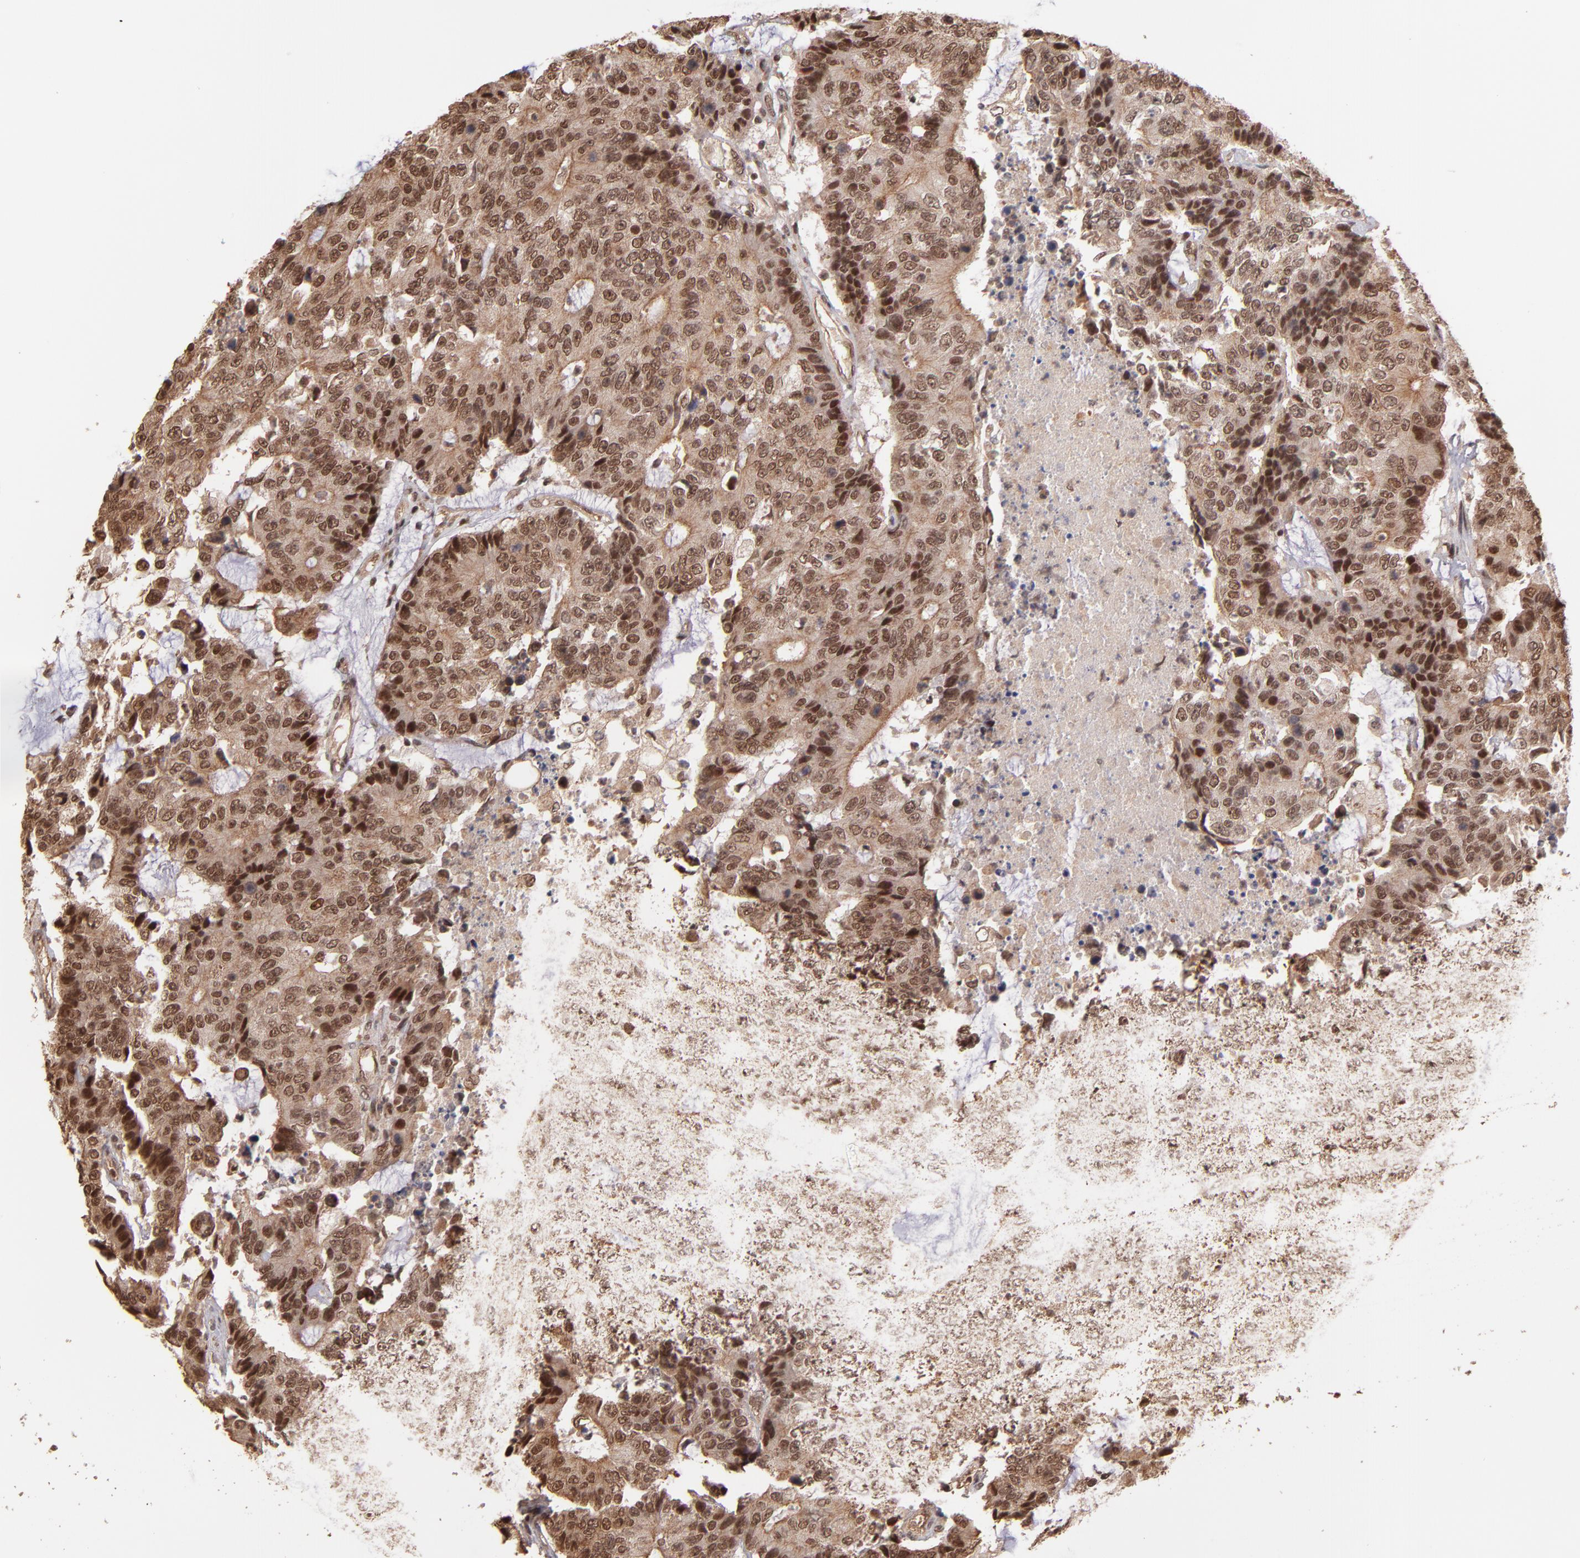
{"staining": {"intensity": "moderate", "quantity": ">75%", "location": "cytoplasmic/membranous,nuclear"}, "tissue": "colorectal cancer", "cell_type": "Tumor cells", "image_type": "cancer", "snomed": [{"axis": "morphology", "description": "Adenocarcinoma, NOS"}, {"axis": "topography", "description": "Colon"}], "caption": "Immunohistochemical staining of adenocarcinoma (colorectal) demonstrates medium levels of moderate cytoplasmic/membranous and nuclear protein positivity in approximately >75% of tumor cells.", "gene": "TERF2", "patient": {"sex": "female", "age": 86}}